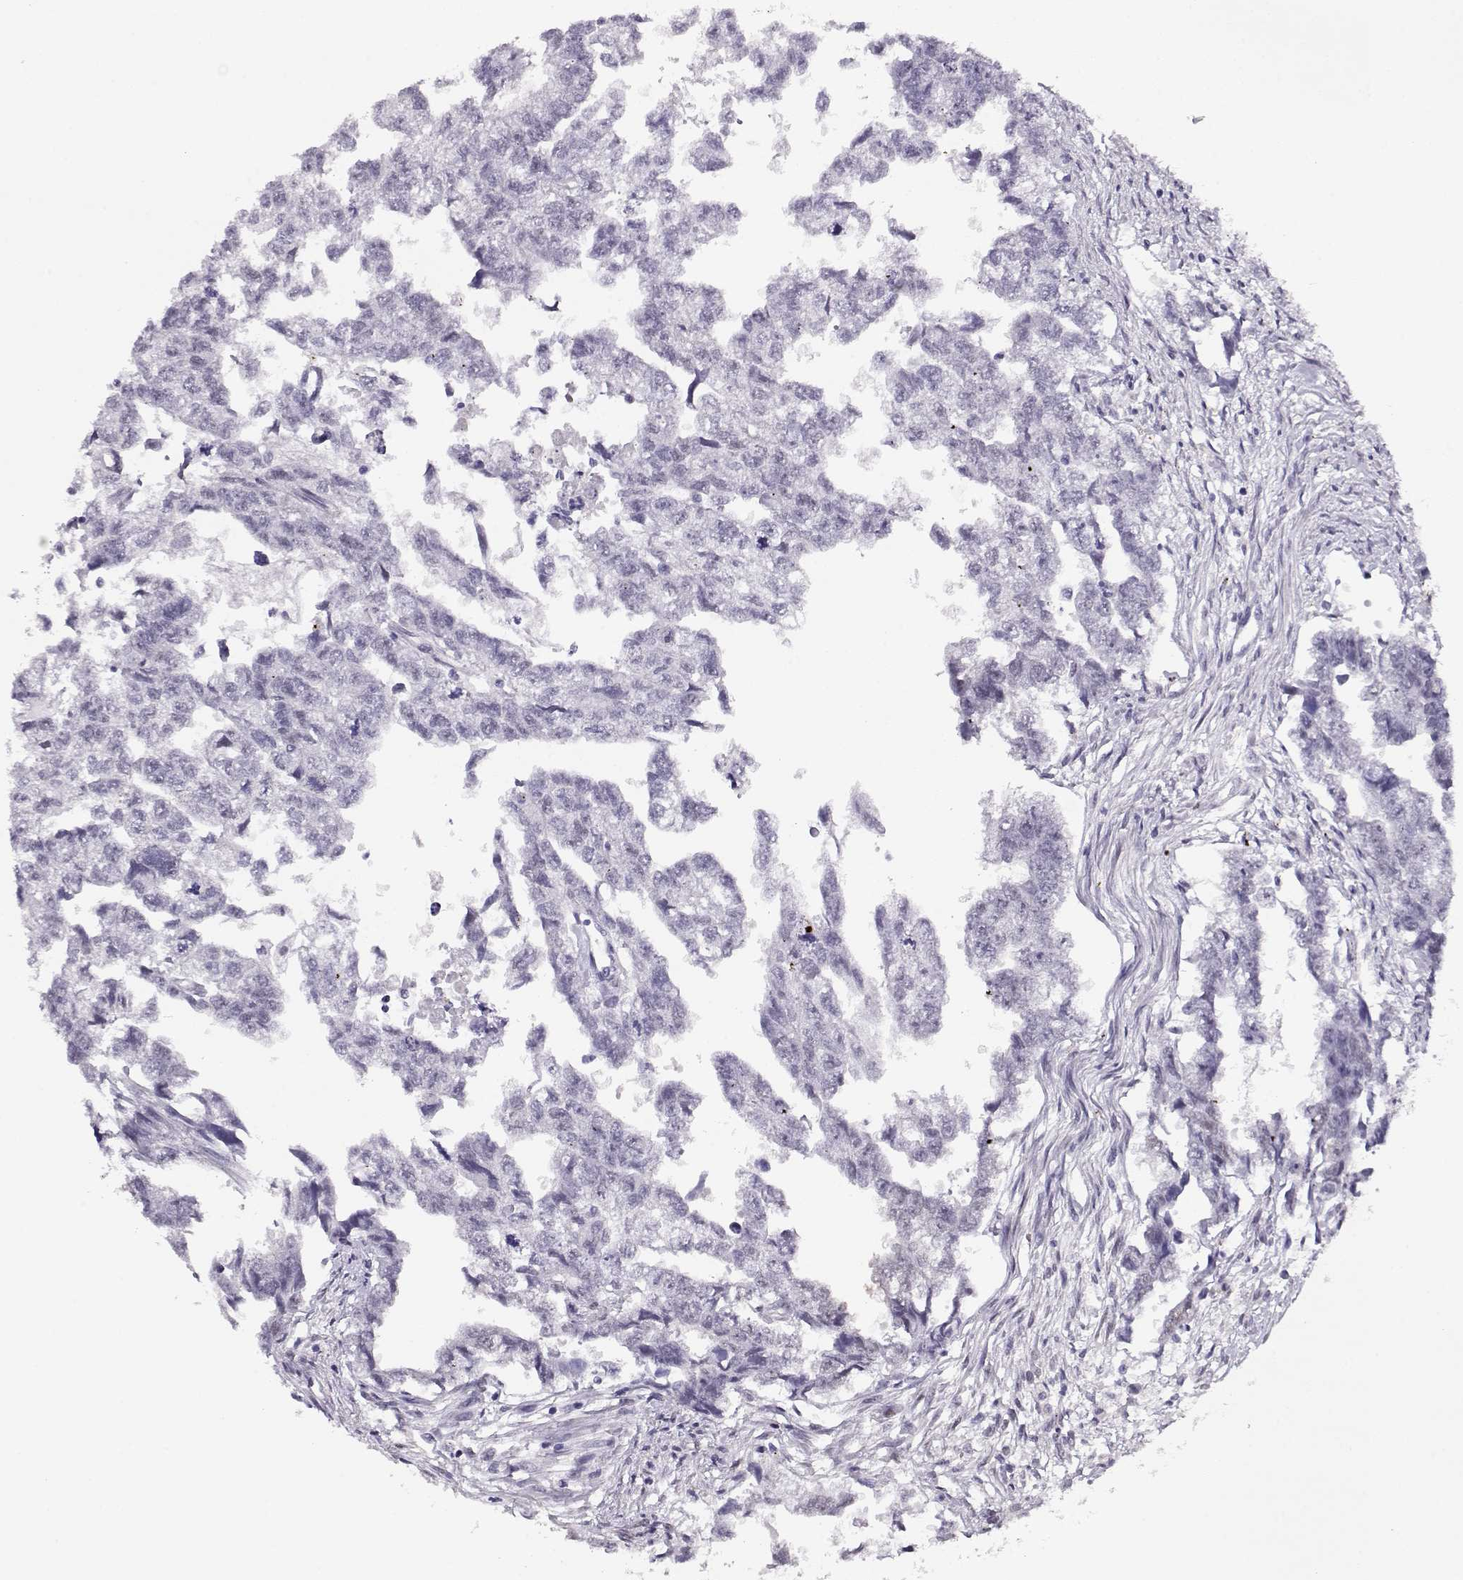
{"staining": {"intensity": "negative", "quantity": "none", "location": "none"}, "tissue": "testis cancer", "cell_type": "Tumor cells", "image_type": "cancer", "snomed": [{"axis": "morphology", "description": "Carcinoma, Embryonal, NOS"}, {"axis": "morphology", "description": "Teratoma, malignant, NOS"}, {"axis": "topography", "description": "Testis"}], "caption": "Tumor cells show no significant protein staining in testis cancer (teratoma (malignant)).", "gene": "POLI", "patient": {"sex": "male", "age": 44}}